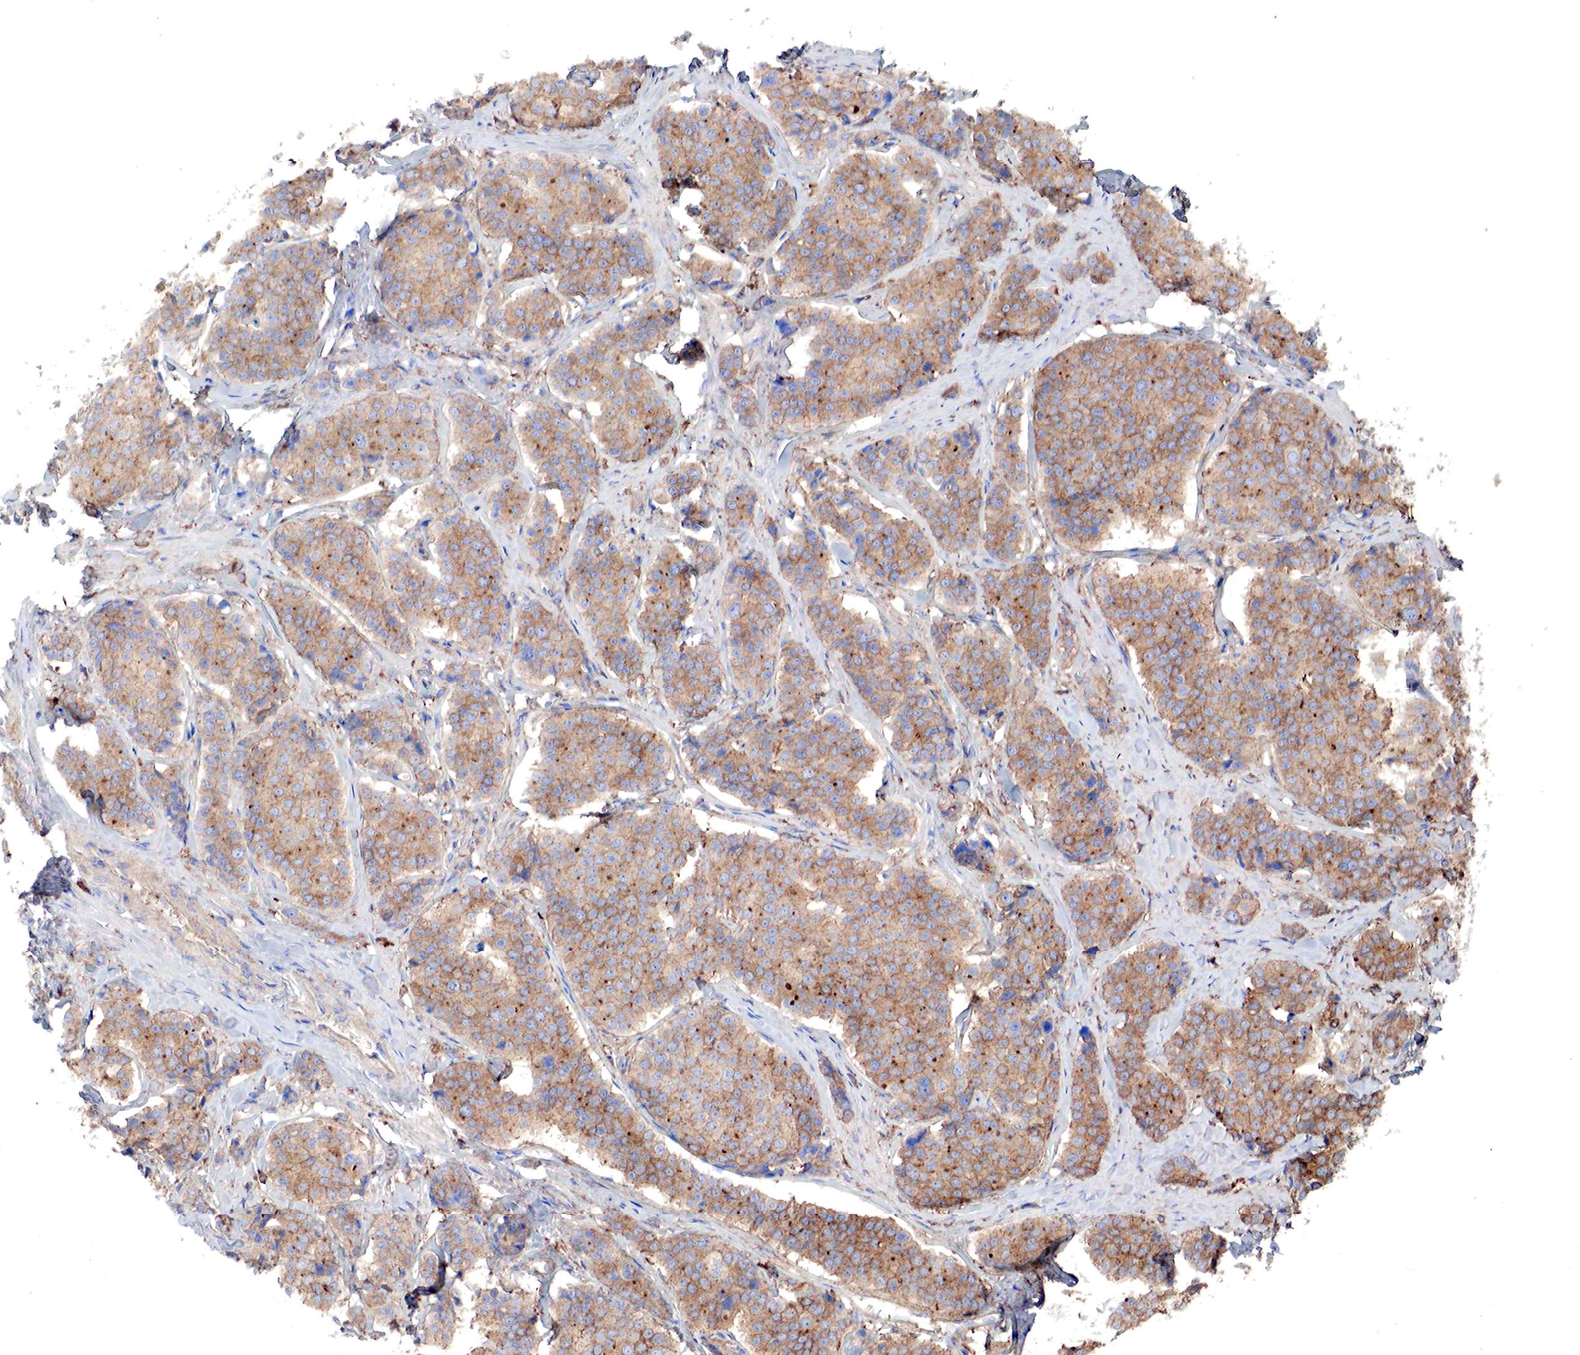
{"staining": {"intensity": "moderate", "quantity": ">75%", "location": "cytoplasmic/membranous"}, "tissue": "carcinoid", "cell_type": "Tumor cells", "image_type": "cancer", "snomed": [{"axis": "morphology", "description": "Carcinoid, malignant, NOS"}, {"axis": "topography", "description": "Small intestine"}], "caption": "Immunohistochemical staining of human carcinoid (malignant) exhibits medium levels of moderate cytoplasmic/membranous protein expression in approximately >75% of tumor cells. (Brightfield microscopy of DAB IHC at high magnification).", "gene": "G6PD", "patient": {"sex": "male", "age": 60}}